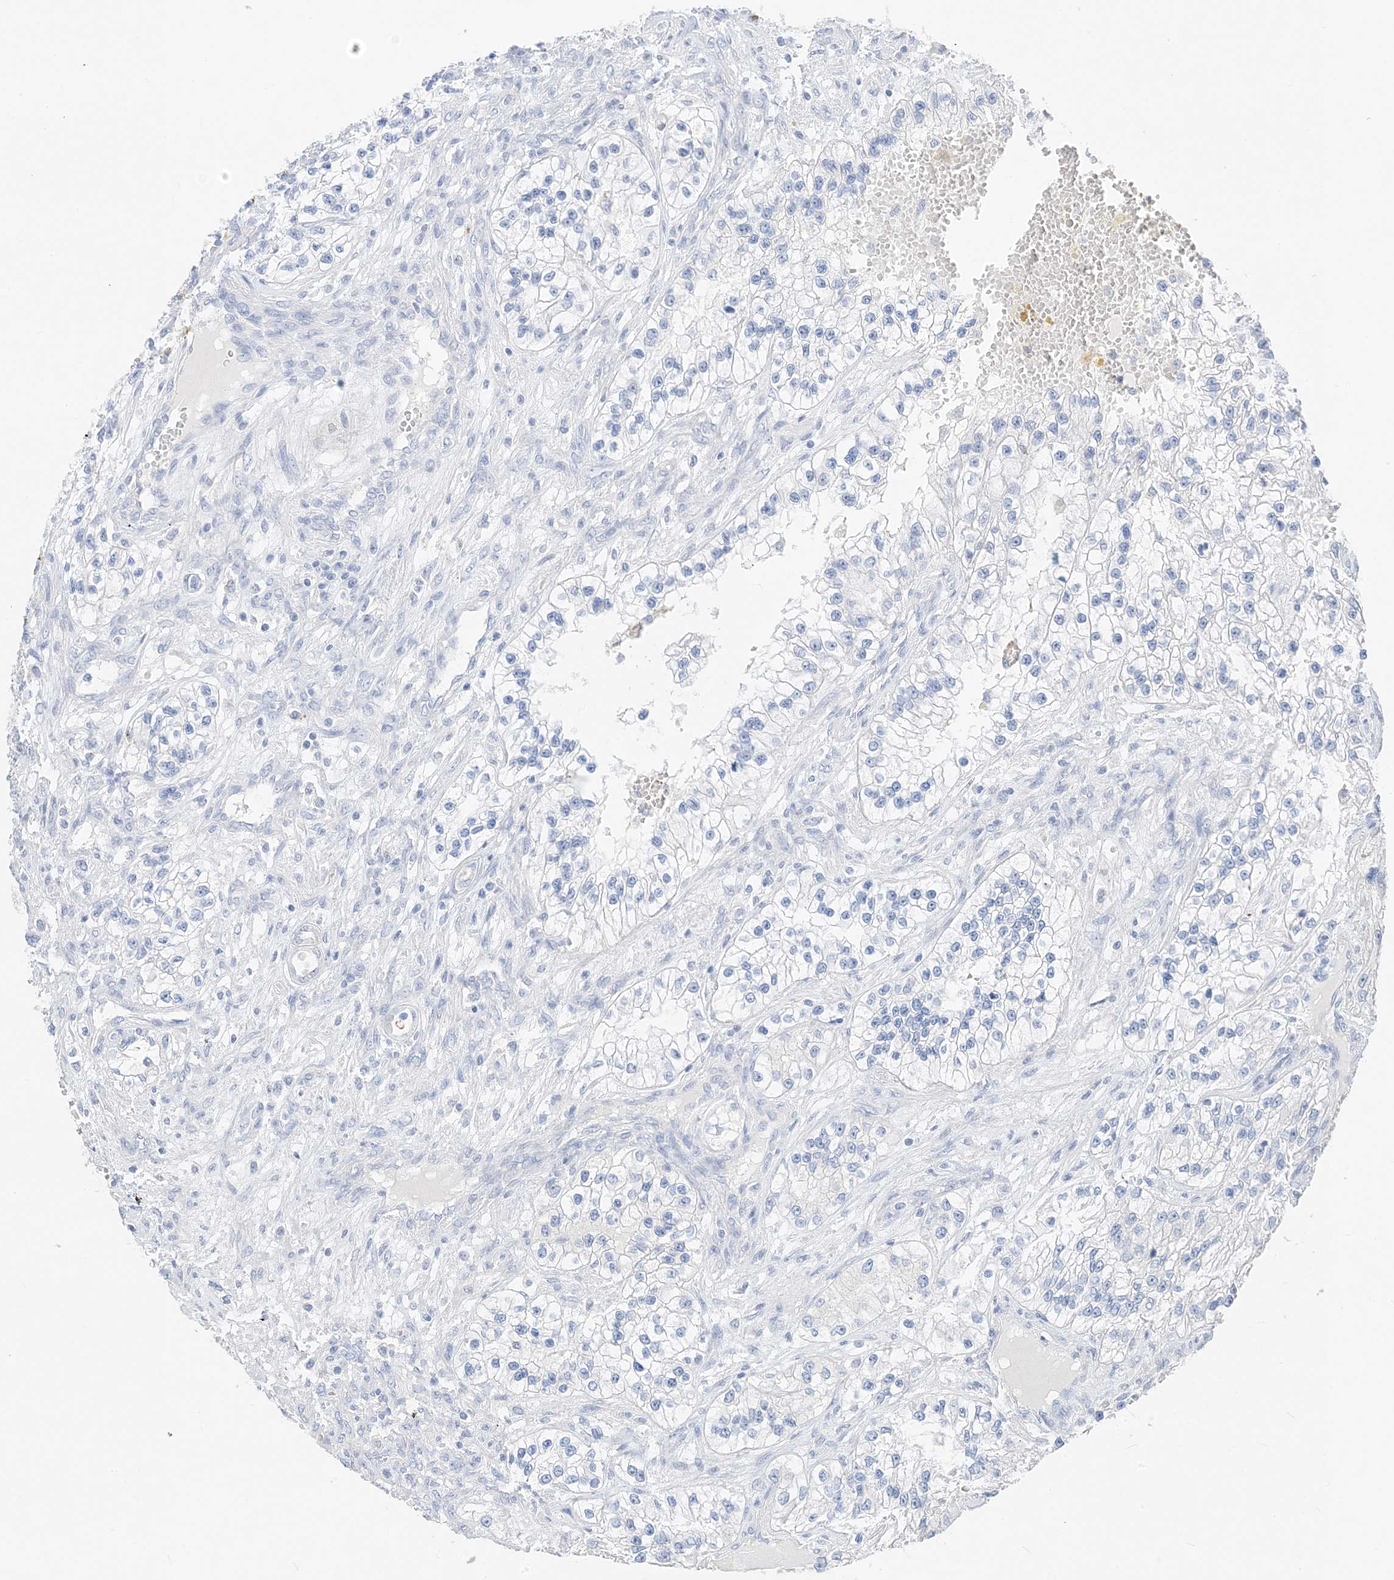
{"staining": {"intensity": "negative", "quantity": "none", "location": "none"}, "tissue": "renal cancer", "cell_type": "Tumor cells", "image_type": "cancer", "snomed": [{"axis": "morphology", "description": "Adenocarcinoma, NOS"}, {"axis": "topography", "description": "Kidney"}], "caption": "Tumor cells are negative for protein expression in human renal cancer (adenocarcinoma).", "gene": "MUC17", "patient": {"sex": "female", "age": 57}}